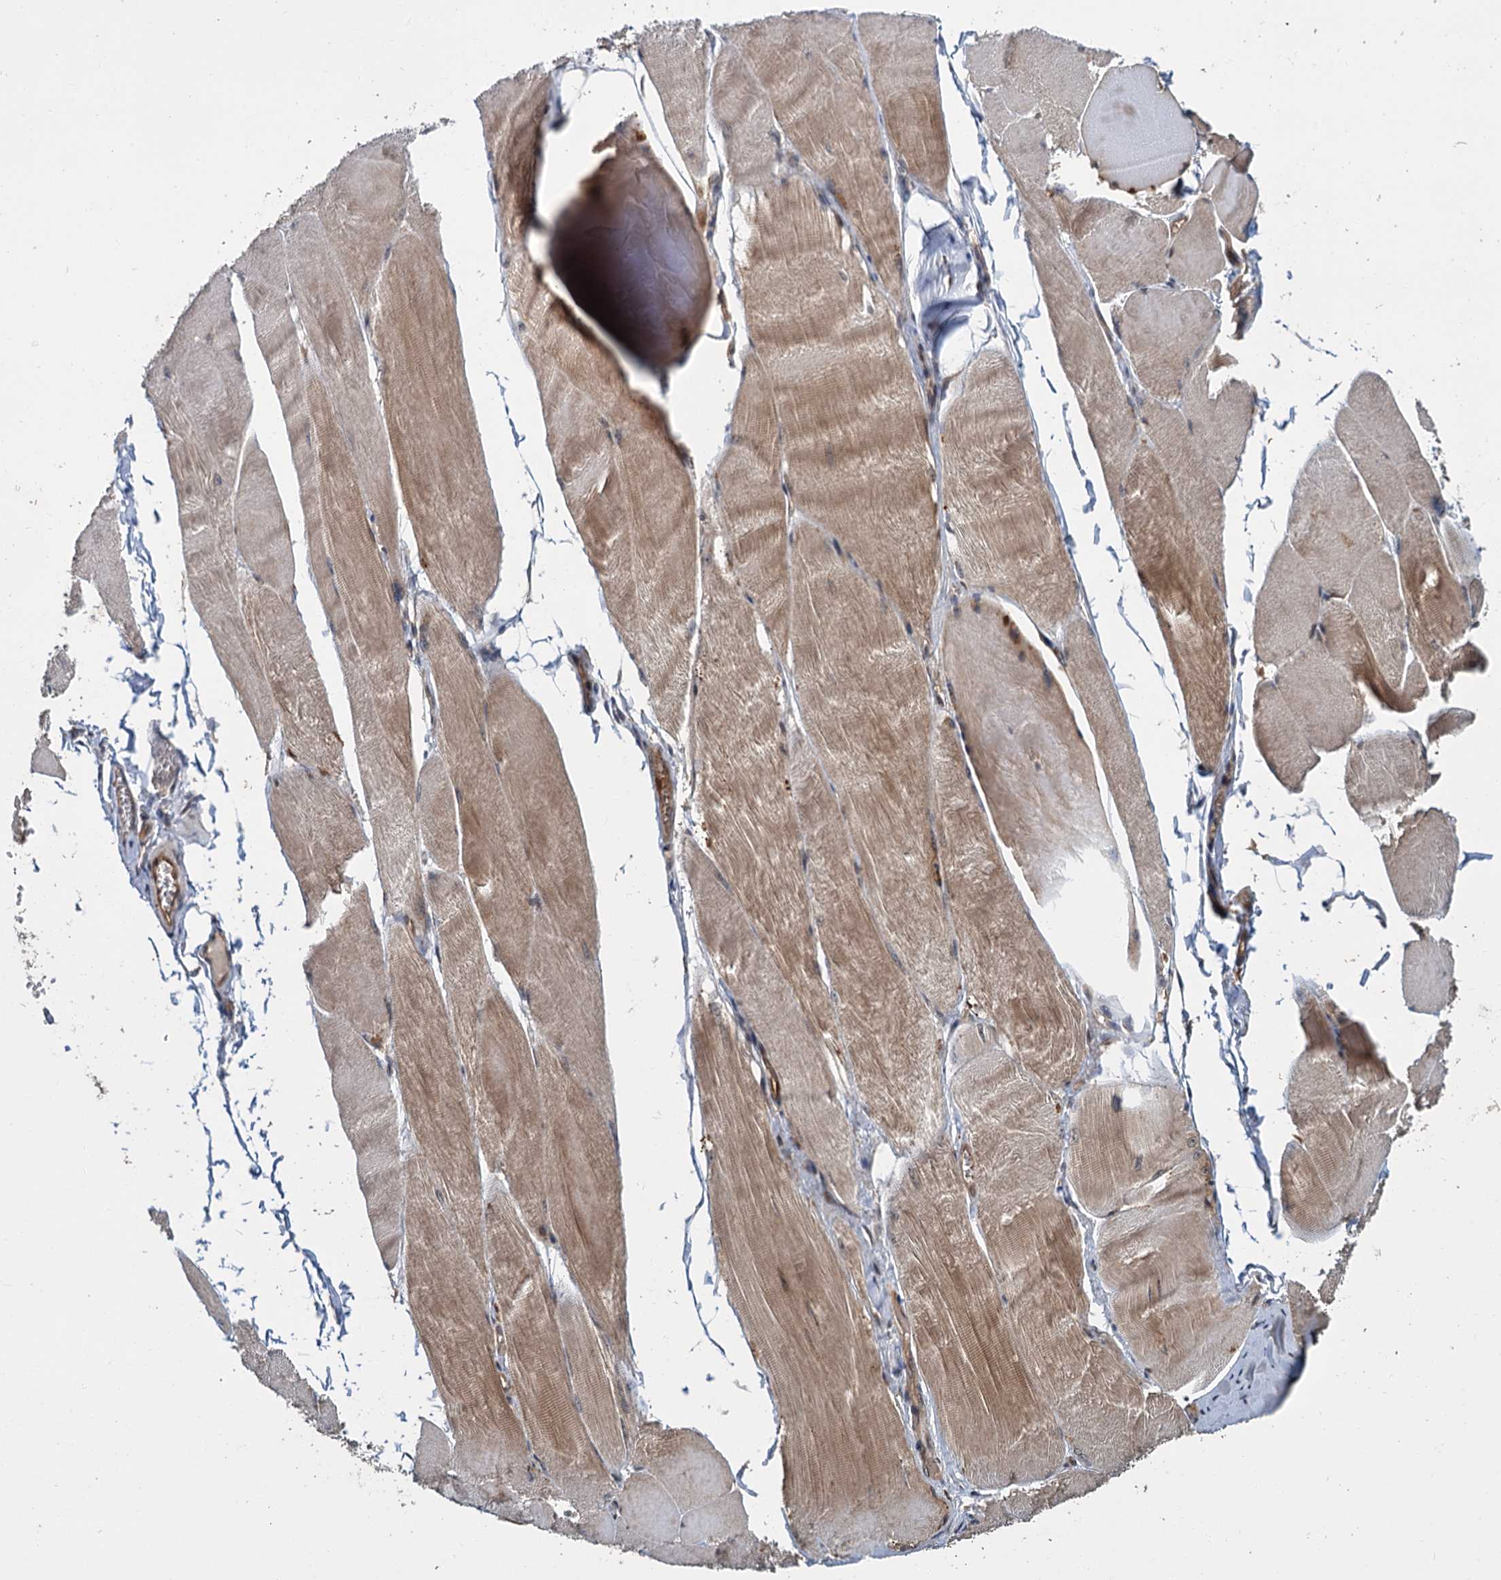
{"staining": {"intensity": "moderate", "quantity": ">75%", "location": "cytoplasmic/membranous"}, "tissue": "skeletal muscle", "cell_type": "Myocytes", "image_type": "normal", "snomed": [{"axis": "morphology", "description": "Normal tissue, NOS"}, {"axis": "morphology", "description": "Basal cell carcinoma"}, {"axis": "topography", "description": "Skeletal muscle"}], "caption": "A brown stain shows moderate cytoplasmic/membranous staining of a protein in myocytes of normal human skeletal muscle.", "gene": "KANSL2", "patient": {"sex": "female", "age": 64}}